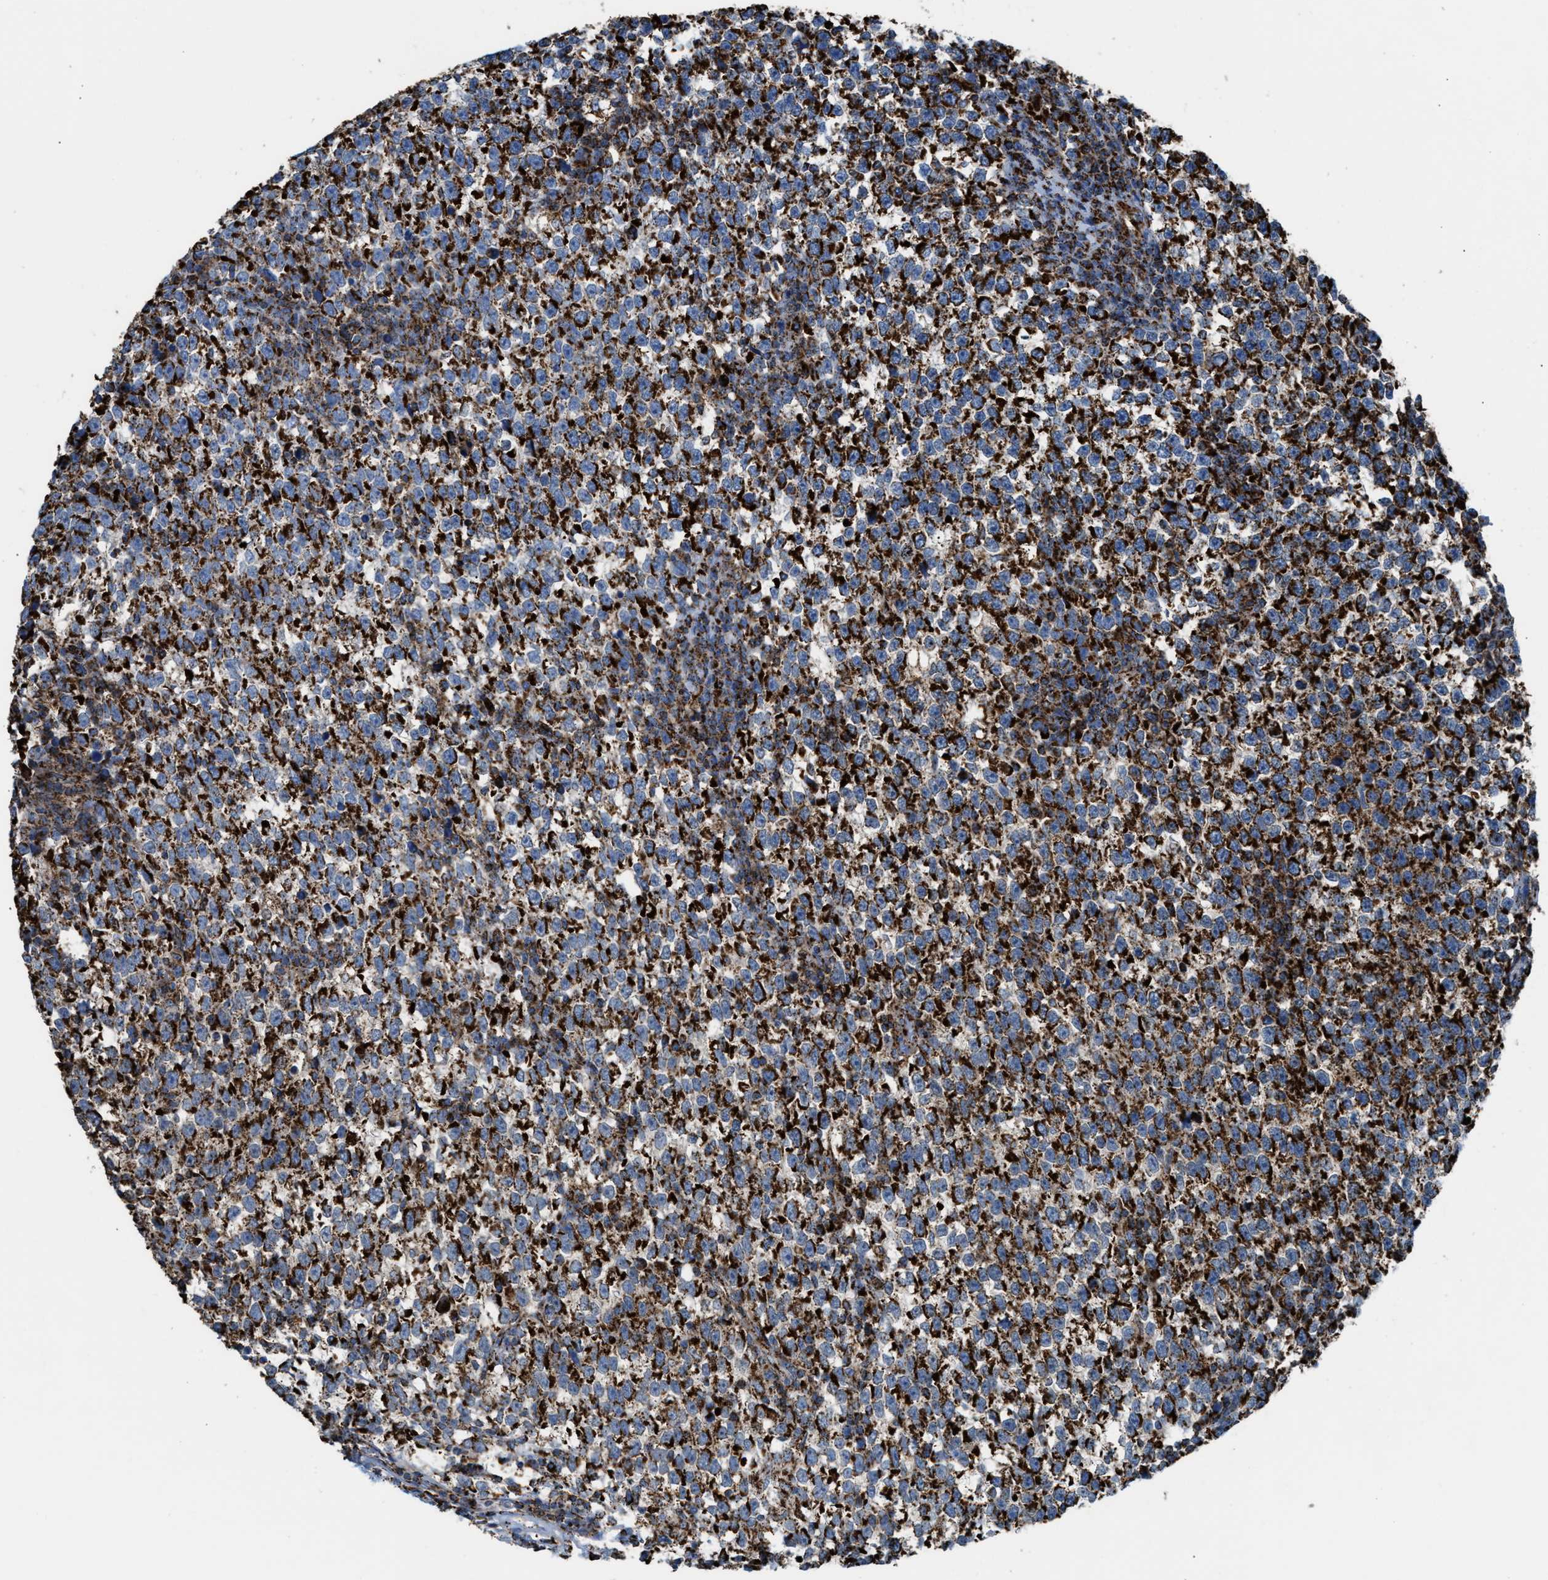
{"staining": {"intensity": "strong", "quantity": ">75%", "location": "cytoplasmic/membranous"}, "tissue": "testis cancer", "cell_type": "Tumor cells", "image_type": "cancer", "snomed": [{"axis": "morphology", "description": "Normal tissue, NOS"}, {"axis": "morphology", "description": "Seminoma, NOS"}, {"axis": "topography", "description": "Testis"}], "caption": "Protein expression analysis of human testis cancer reveals strong cytoplasmic/membranous positivity in about >75% of tumor cells.", "gene": "ECHS1", "patient": {"sex": "male", "age": 43}}